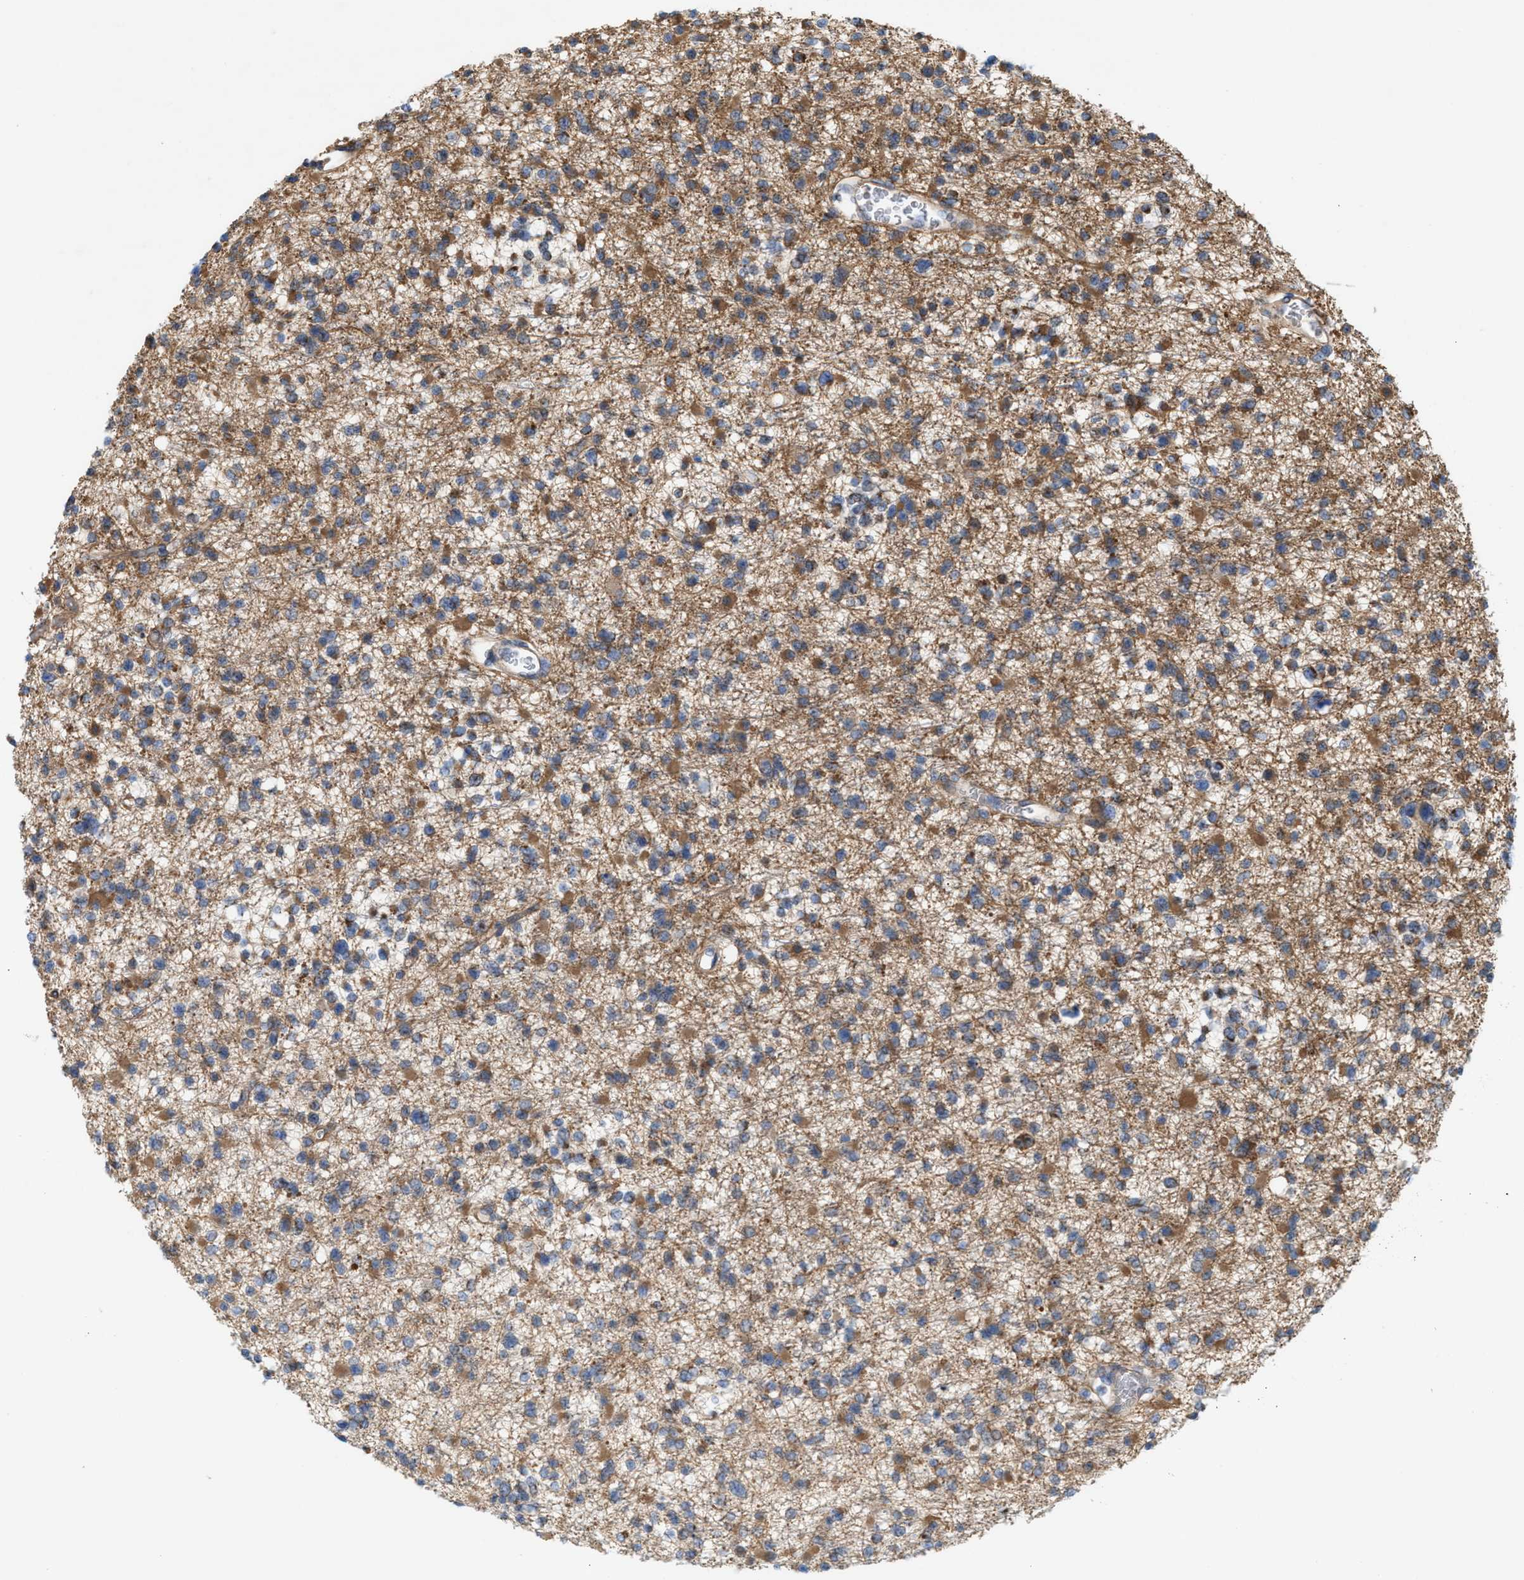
{"staining": {"intensity": "moderate", "quantity": ">75%", "location": "cytoplasmic/membranous"}, "tissue": "glioma", "cell_type": "Tumor cells", "image_type": "cancer", "snomed": [{"axis": "morphology", "description": "Glioma, malignant, Low grade"}, {"axis": "topography", "description": "Brain"}], "caption": "A micrograph of glioma stained for a protein shows moderate cytoplasmic/membranous brown staining in tumor cells.", "gene": "OXSM", "patient": {"sex": "female", "age": 22}}